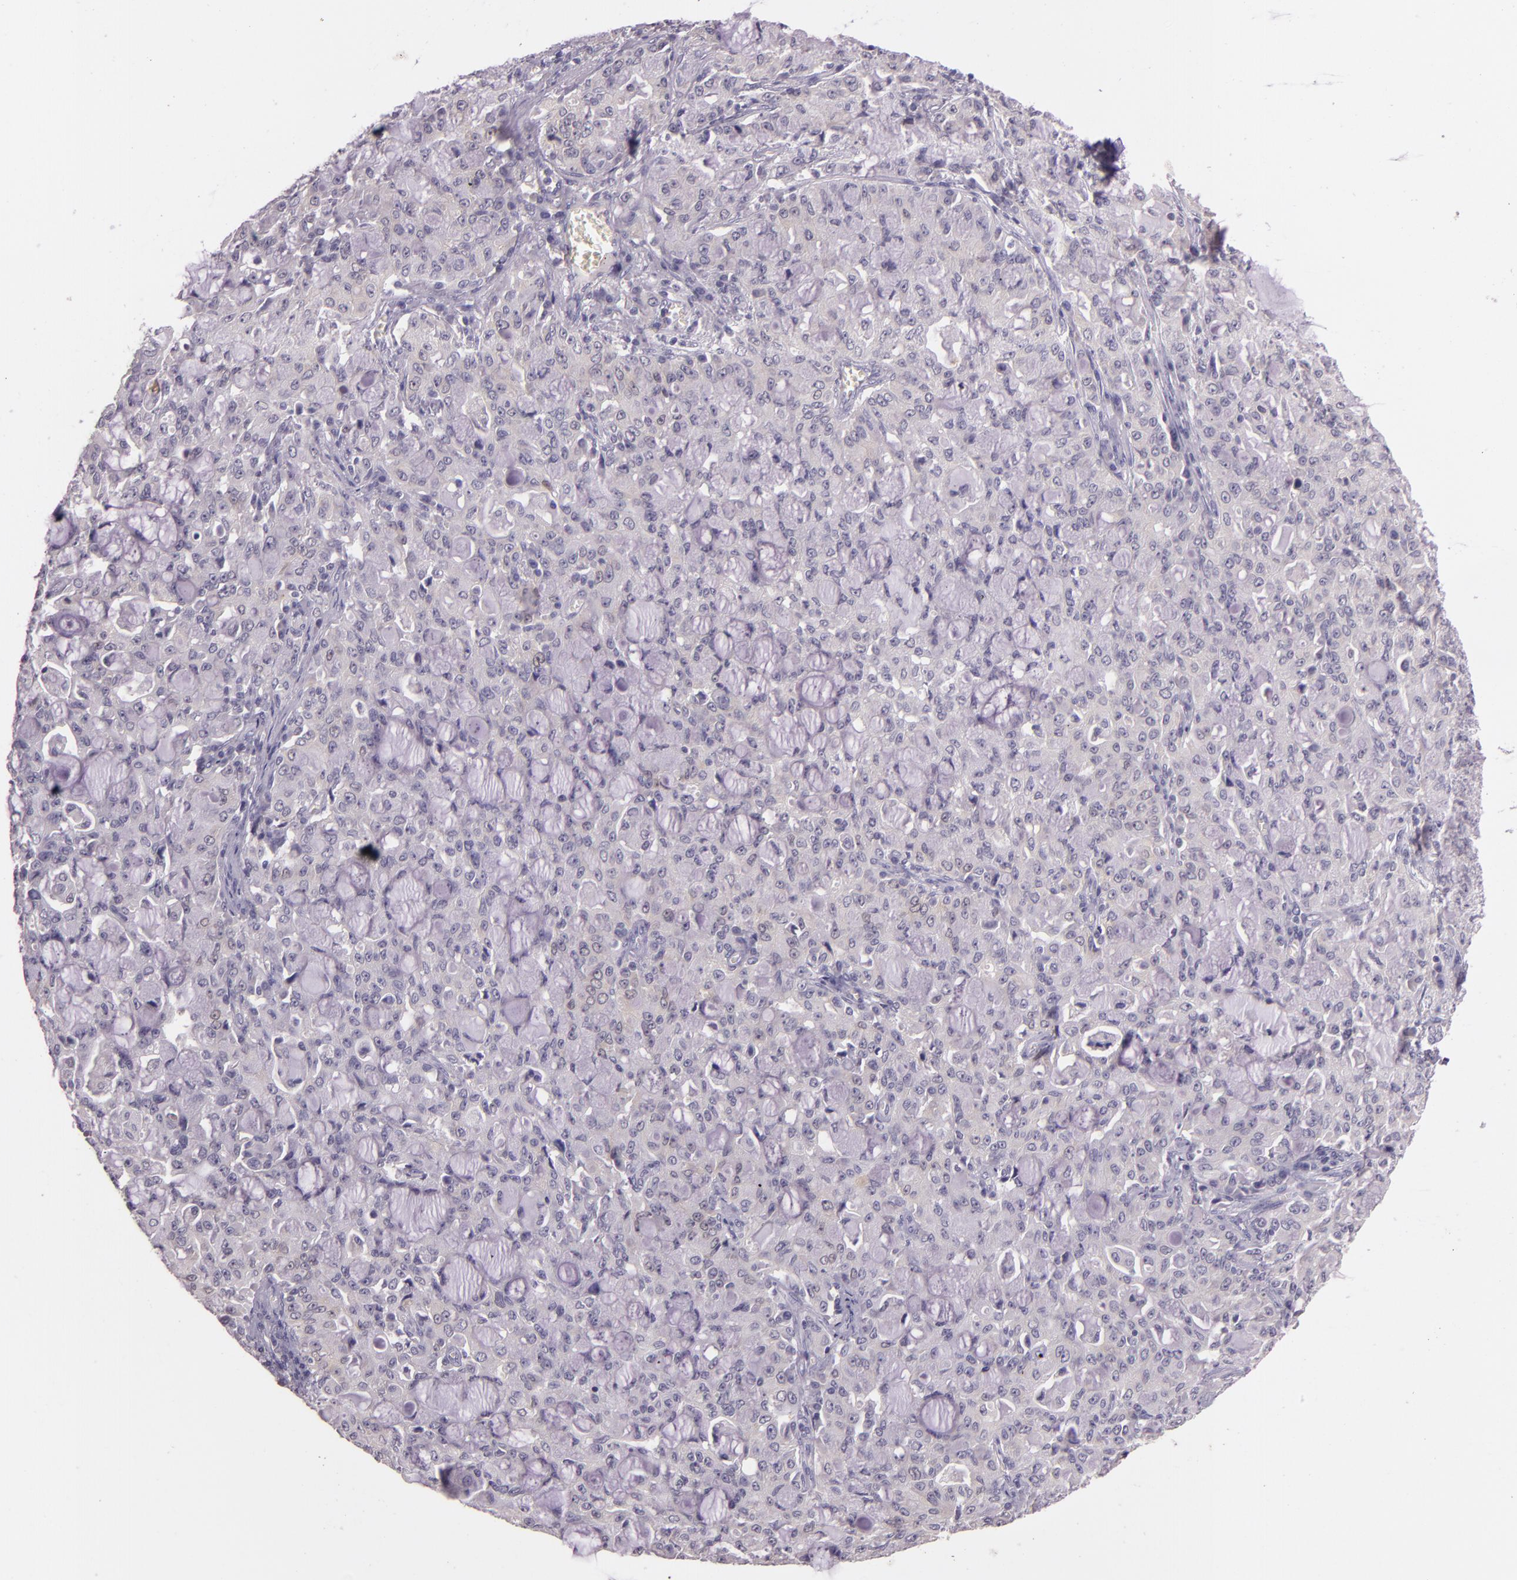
{"staining": {"intensity": "negative", "quantity": "none", "location": "none"}, "tissue": "lung cancer", "cell_type": "Tumor cells", "image_type": "cancer", "snomed": [{"axis": "morphology", "description": "Adenocarcinoma, NOS"}, {"axis": "topography", "description": "Lung"}], "caption": "A high-resolution image shows immunohistochemistry staining of adenocarcinoma (lung), which reveals no significant expression in tumor cells.", "gene": "HSPA8", "patient": {"sex": "female", "age": 44}}